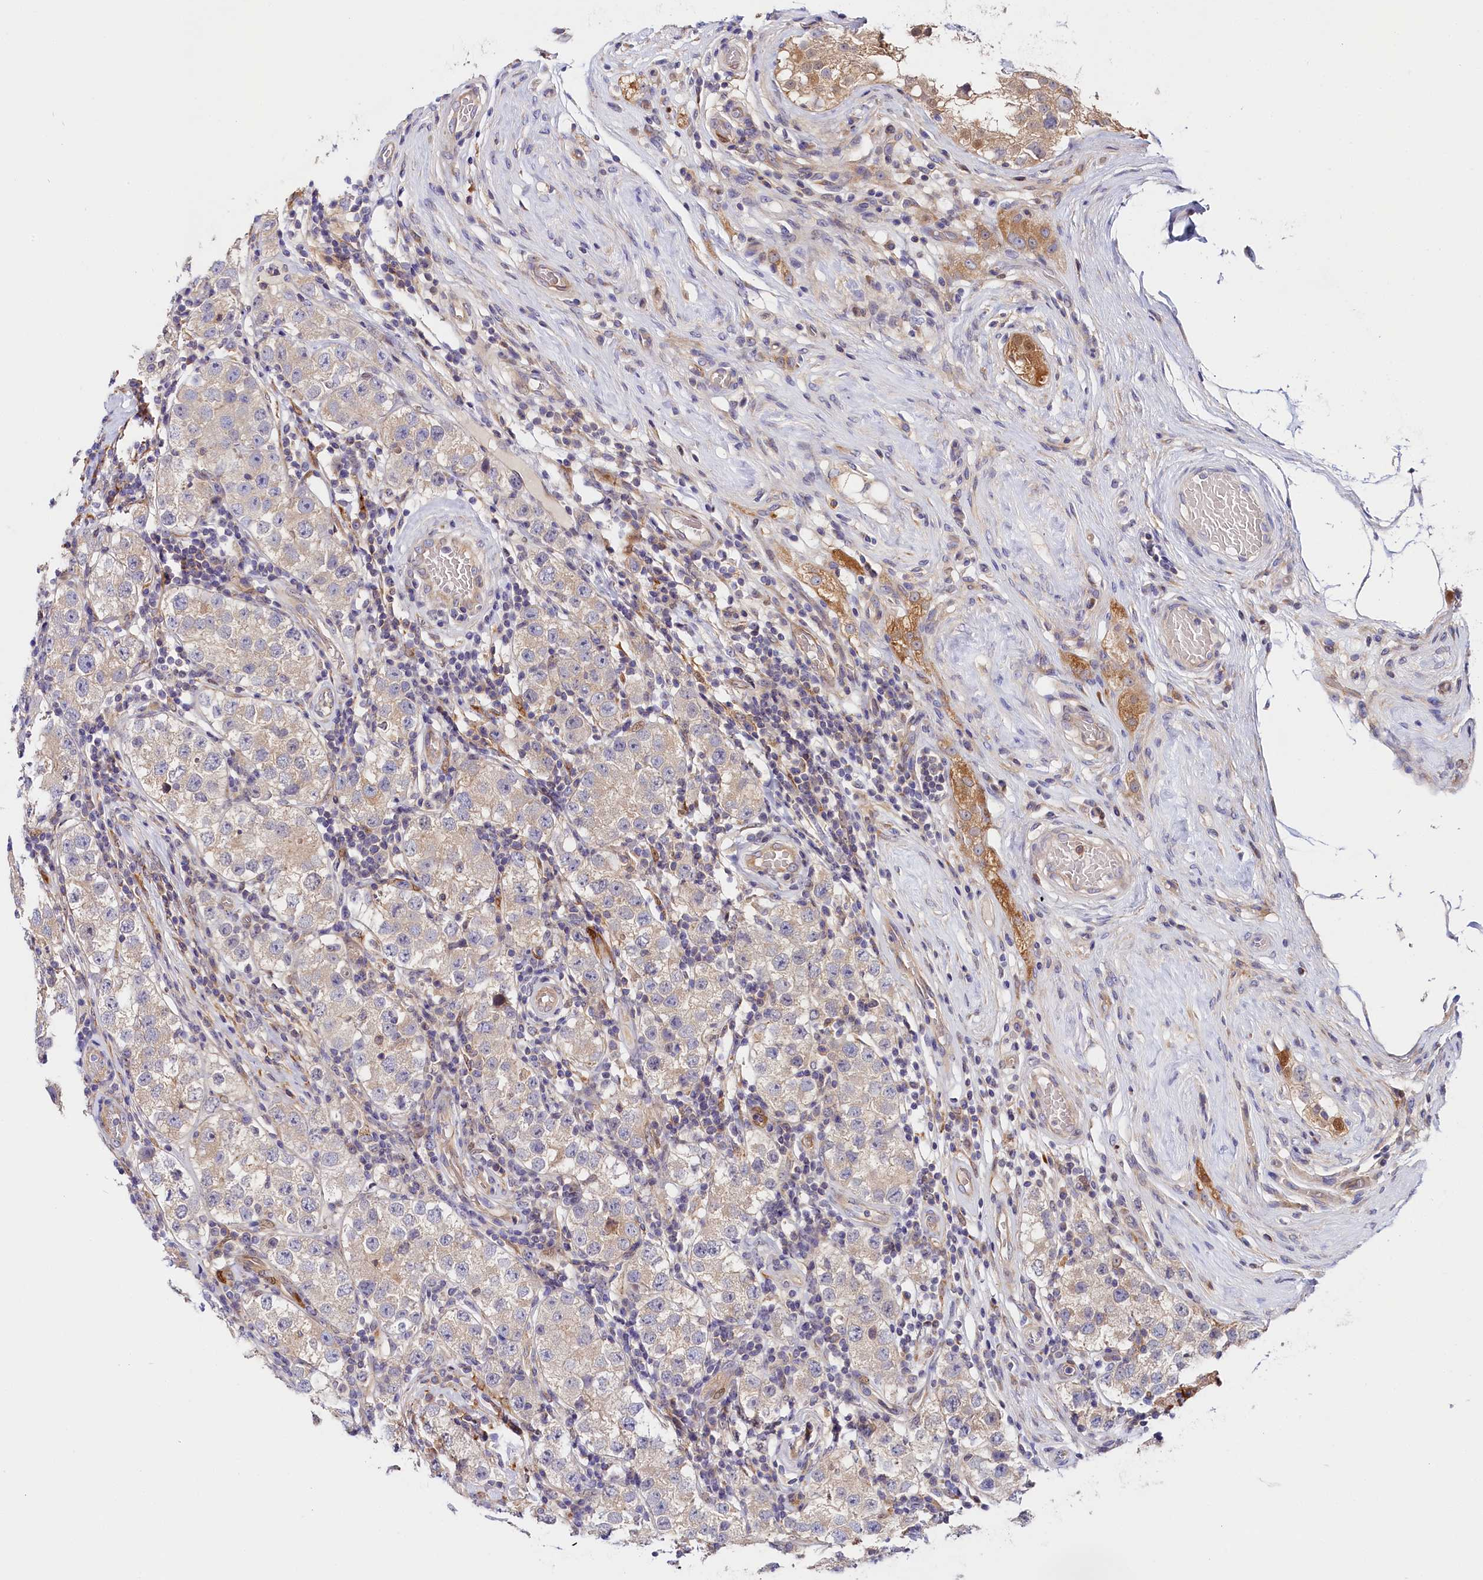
{"staining": {"intensity": "negative", "quantity": "none", "location": "none"}, "tissue": "testis cancer", "cell_type": "Tumor cells", "image_type": "cancer", "snomed": [{"axis": "morphology", "description": "Seminoma, NOS"}, {"axis": "topography", "description": "Testis"}], "caption": "IHC of human testis seminoma demonstrates no positivity in tumor cells. (DAB IHC, high magnification).", "gene": "KATNB1", "patient": {"sex": "male", "age": 34}}